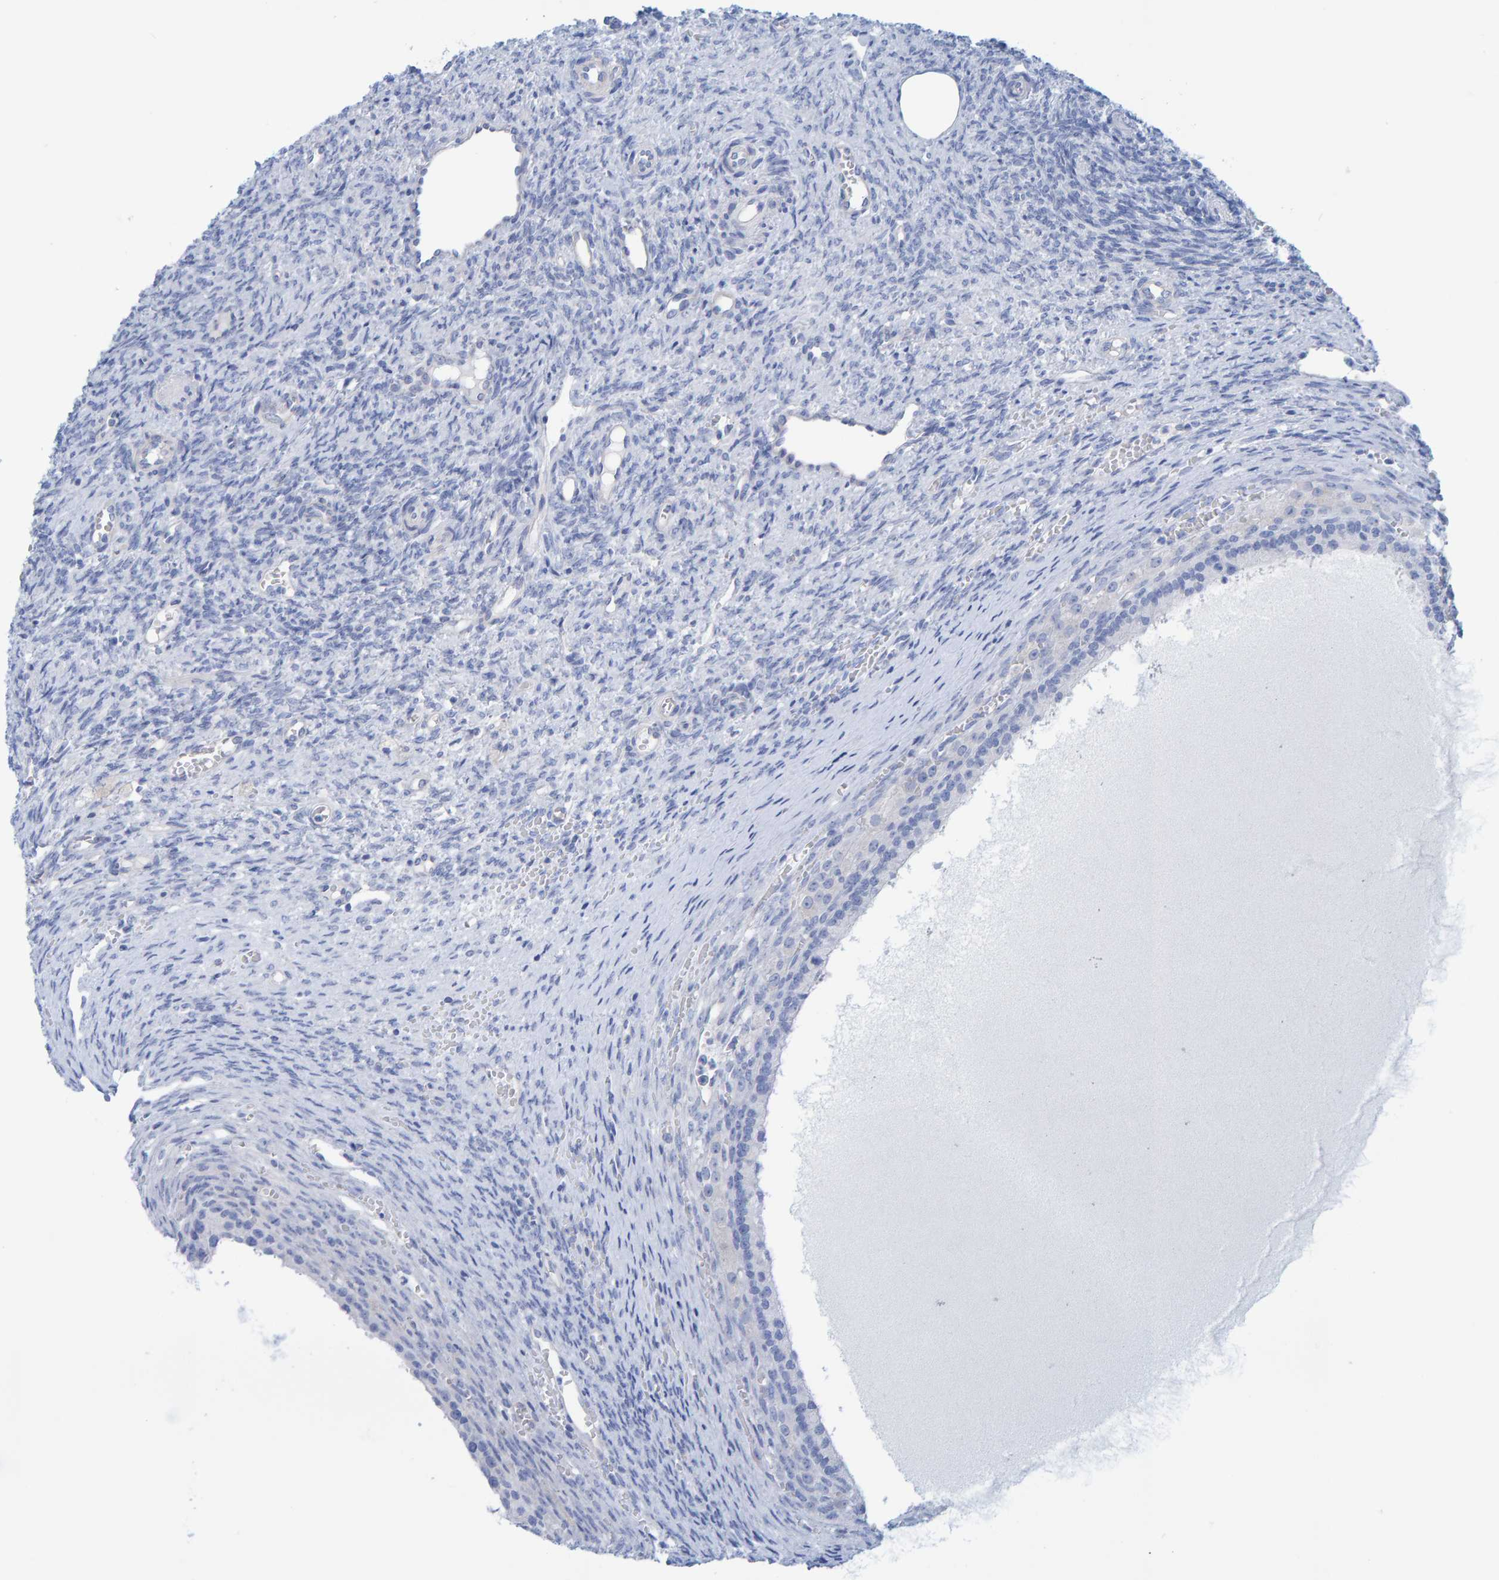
{"staining": {"intensity": "moderate", "quantity": ">75%", "location": "cytoplasmic/membranous"}, "tissue": "ovary", "cell_type": "Follicle cells", "image_type": "normal", "snomed": [{"axis": "morphology", "description": "Normal tissue, NOS"}, {"axis": "topography", "description": "Ovary"}], "caption": "This is a photomicrograph of immunohistochemistry (IHC) staining of unremarkable ovary, which shows moderate positivity in the cytoplasmic/membranous of follicle cells.", "gene": "JAKMIP3", "patient": {"sex": "female", "age": 41}}